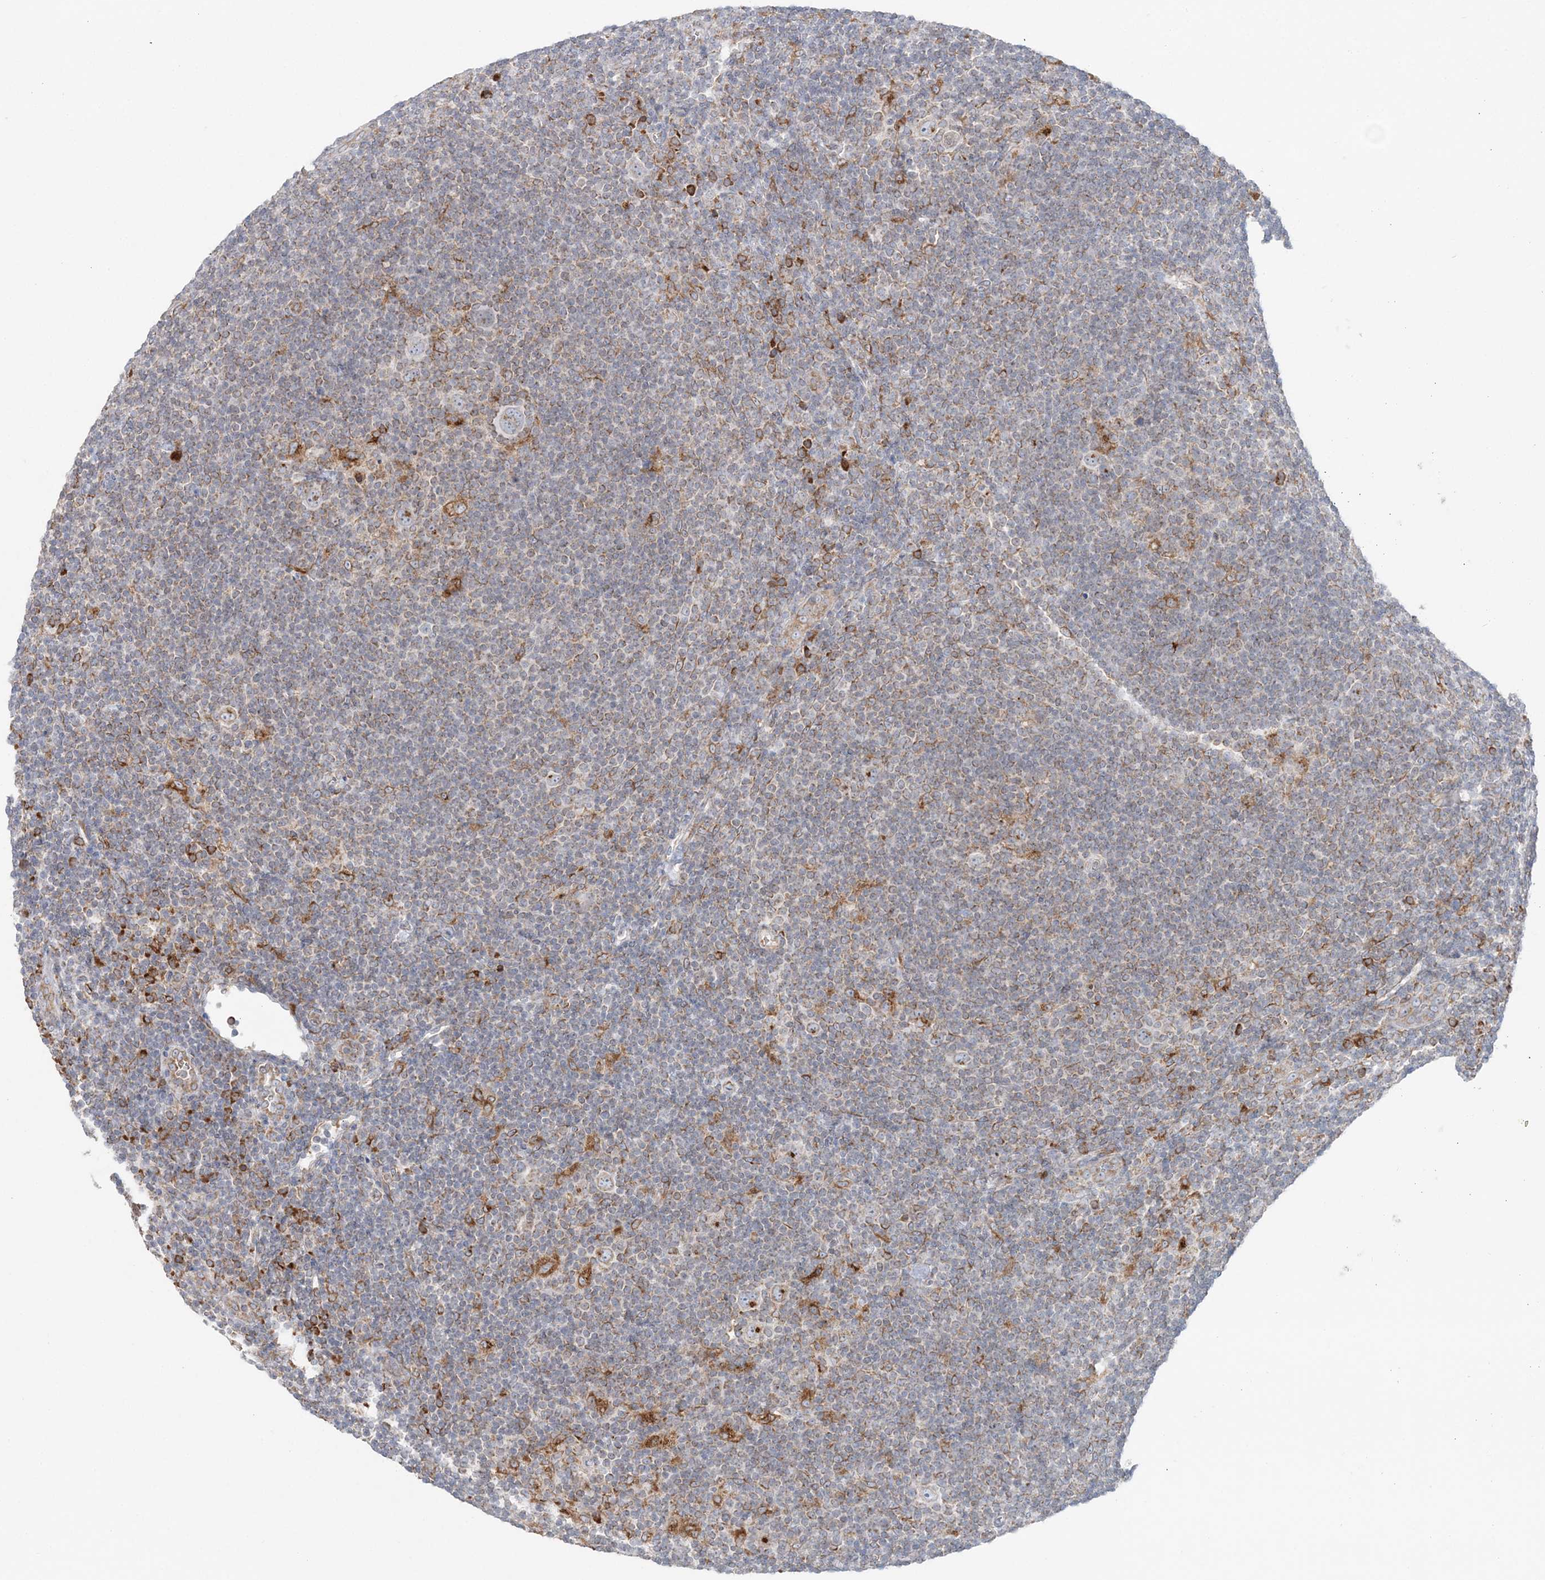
{"staining": {"intensity": "strong", "quantity": "<25%", "location": "cytoplasmic/membranous"}, "tissue": "lymphoma", "cell_type": "Tumor cells", "image_type": "cancer", "snomed": [{"axis": "morphology", "description": "Hodgkin's disease, NOS"}, {"axis": "topography", "description": "Lymph node"}], "caption": "Immunohistochemistry (DAB (3,3'-diaminobenzidine)) staining of Hodgkin's disease displays strong cytoplasmic/membranous protein positivity in about <25% of tumor cells.", "gene": "TMED10", "patient": {"sex": "female", "age": 57}}